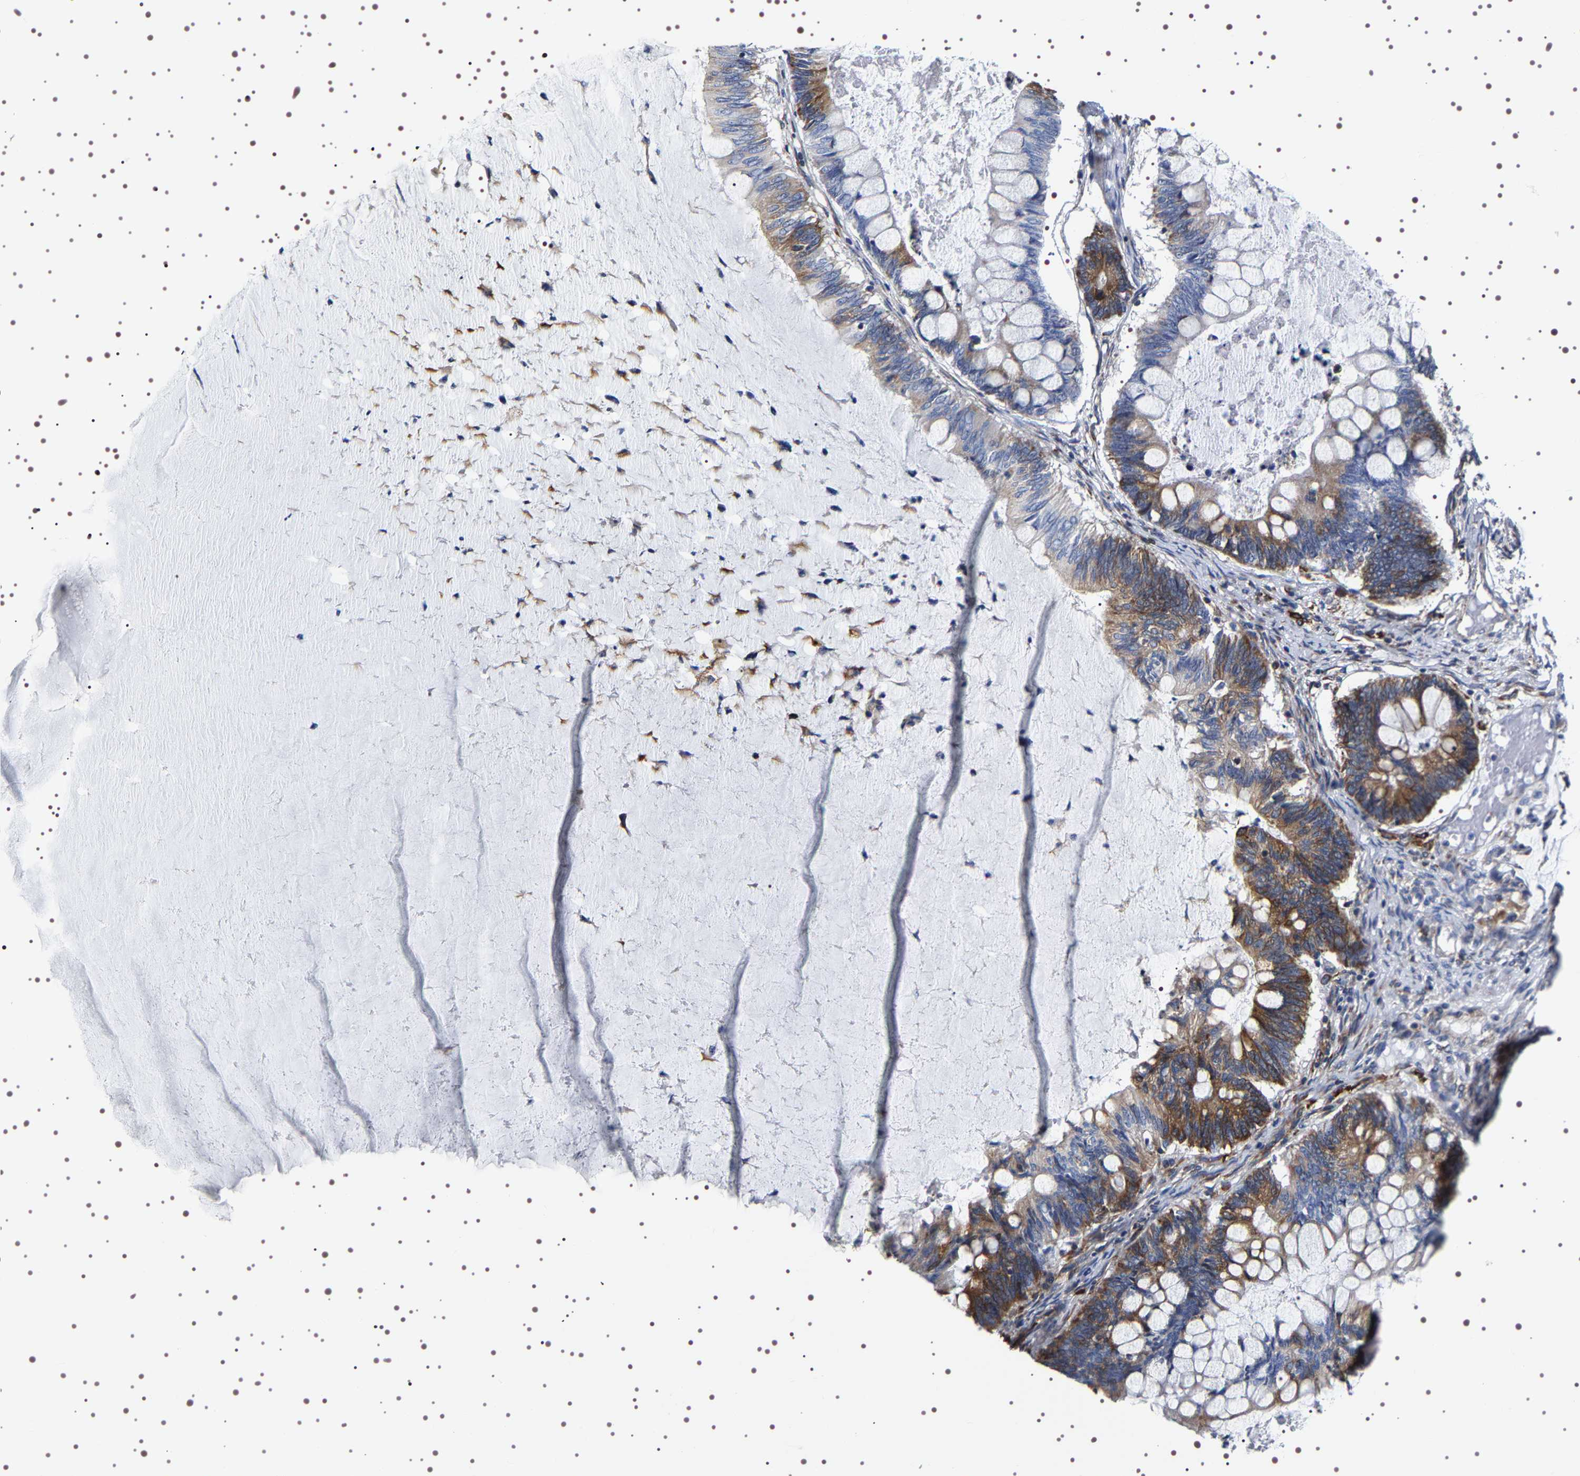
{"staining": {"intensity": "moderate", "quantity": ">75%", "location": "cytoplasmic/membranous"}, "tissue": "ovarian cancer", "cell_type": "Tumor cells", "image_type": "cancer", "snomed": [{"axis": "morphology", "description": "Cystadenocarcinoma, mucinous, NOS"}, {"axis": "topography", "description": "Ovary"}], "caption": "Protein staining reveals moderate cytoplasmic/membranous positivity in about >75% of tumor cells in mucinous cystadenocarcinoma (ovarian).", "gene": "SQLE", "patient": {"sex": "female", "age": 61}}